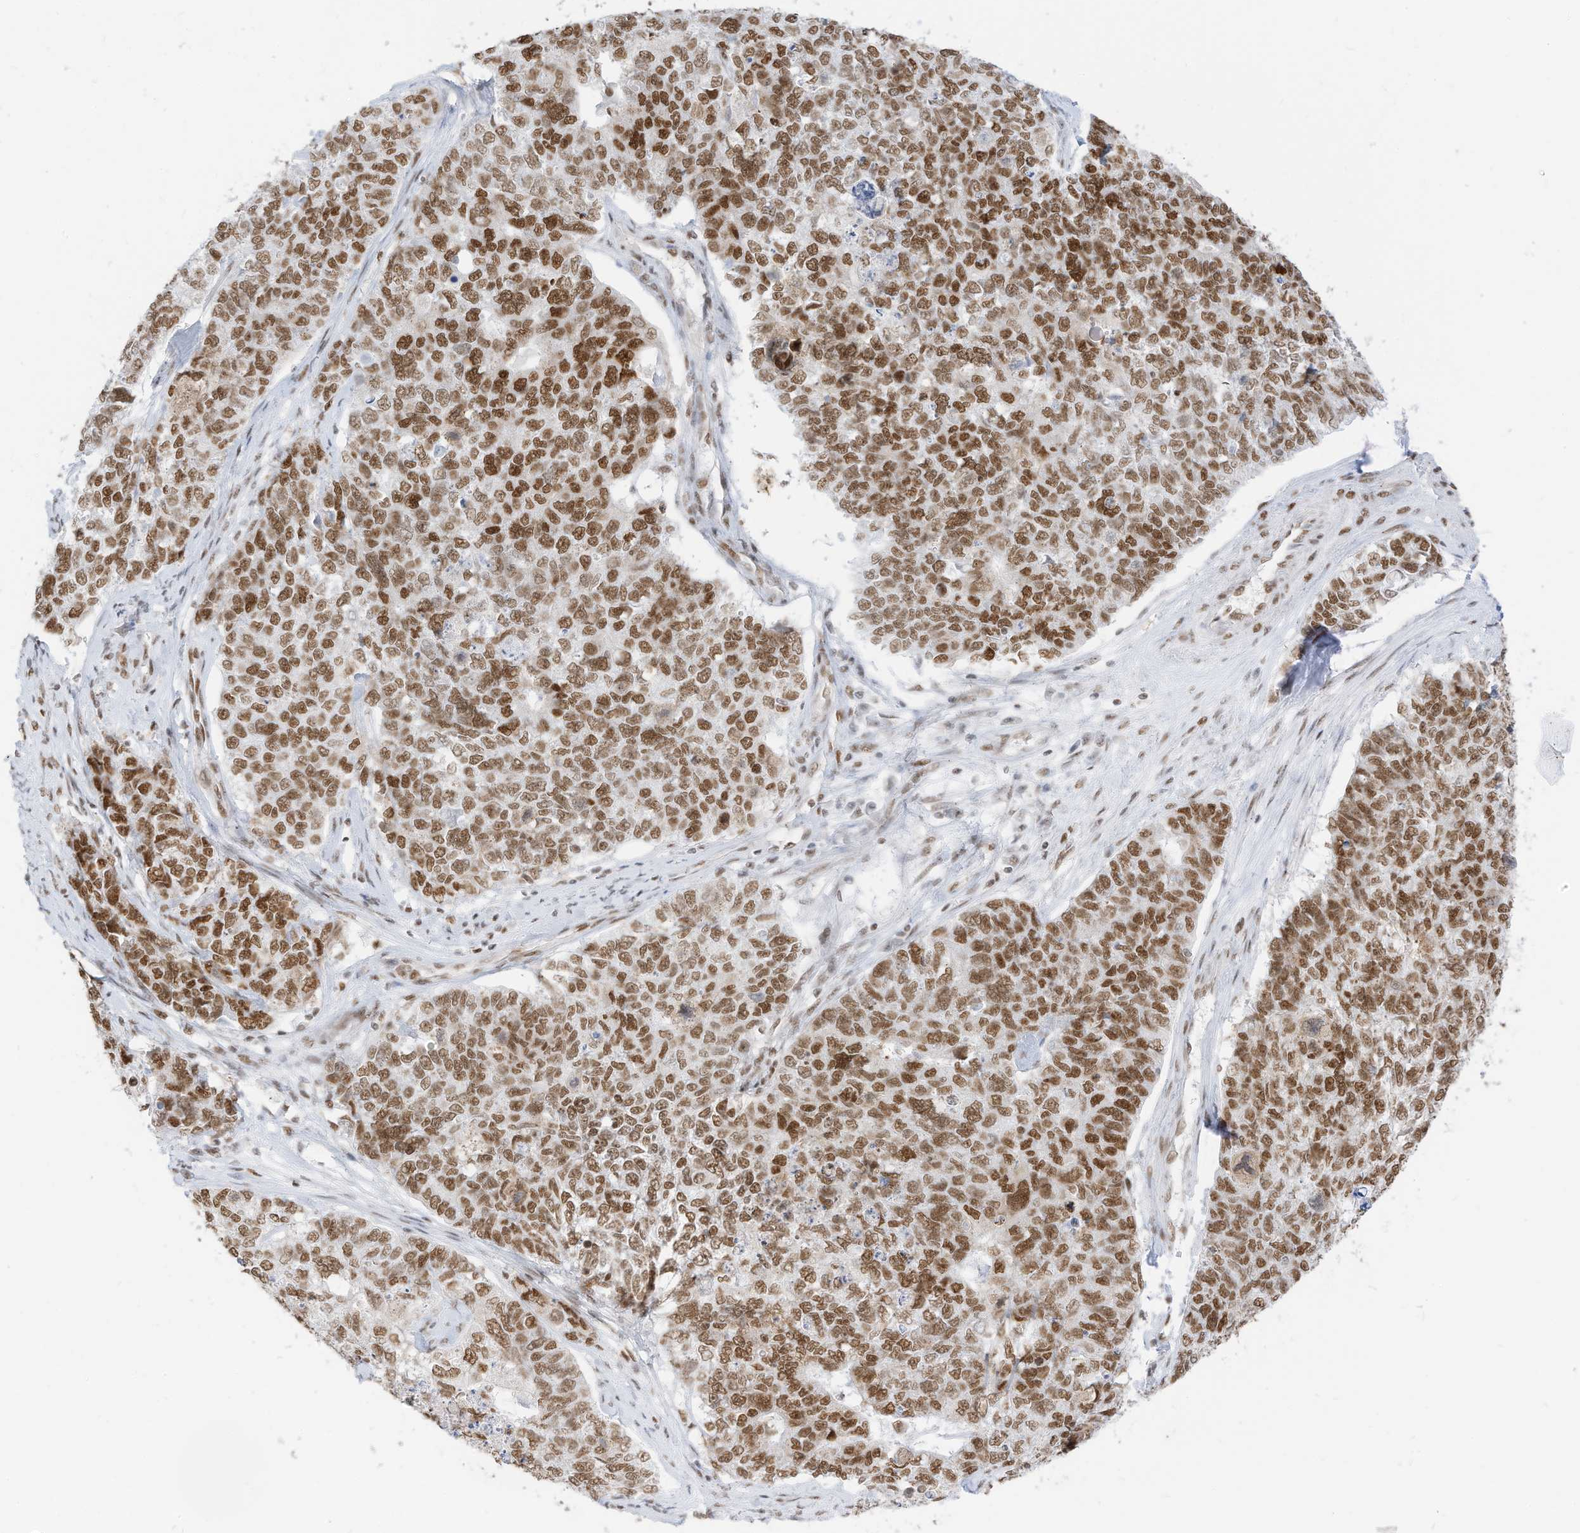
{"staining": {"intensity": "moderate", "quantity": ">75%", "location": "nuclear"}, "tissue": "cervical cancer", "cell_type": "Tumor cells", "image_type": "cancer", "snomed": [{"axis": "morphology", "description": "Squamous cell carcinoma, NOS"}, {"axis": "topography", "description": "Cervix"}], "caption": "Protein staining of cervical cancer (squamous cell carcinoma) tissue demonstrates moderate nuclear expression in about >75% of tumor cells.", "gene": "SMARCA2", "patient": {"sex": "female", "age": 63}}